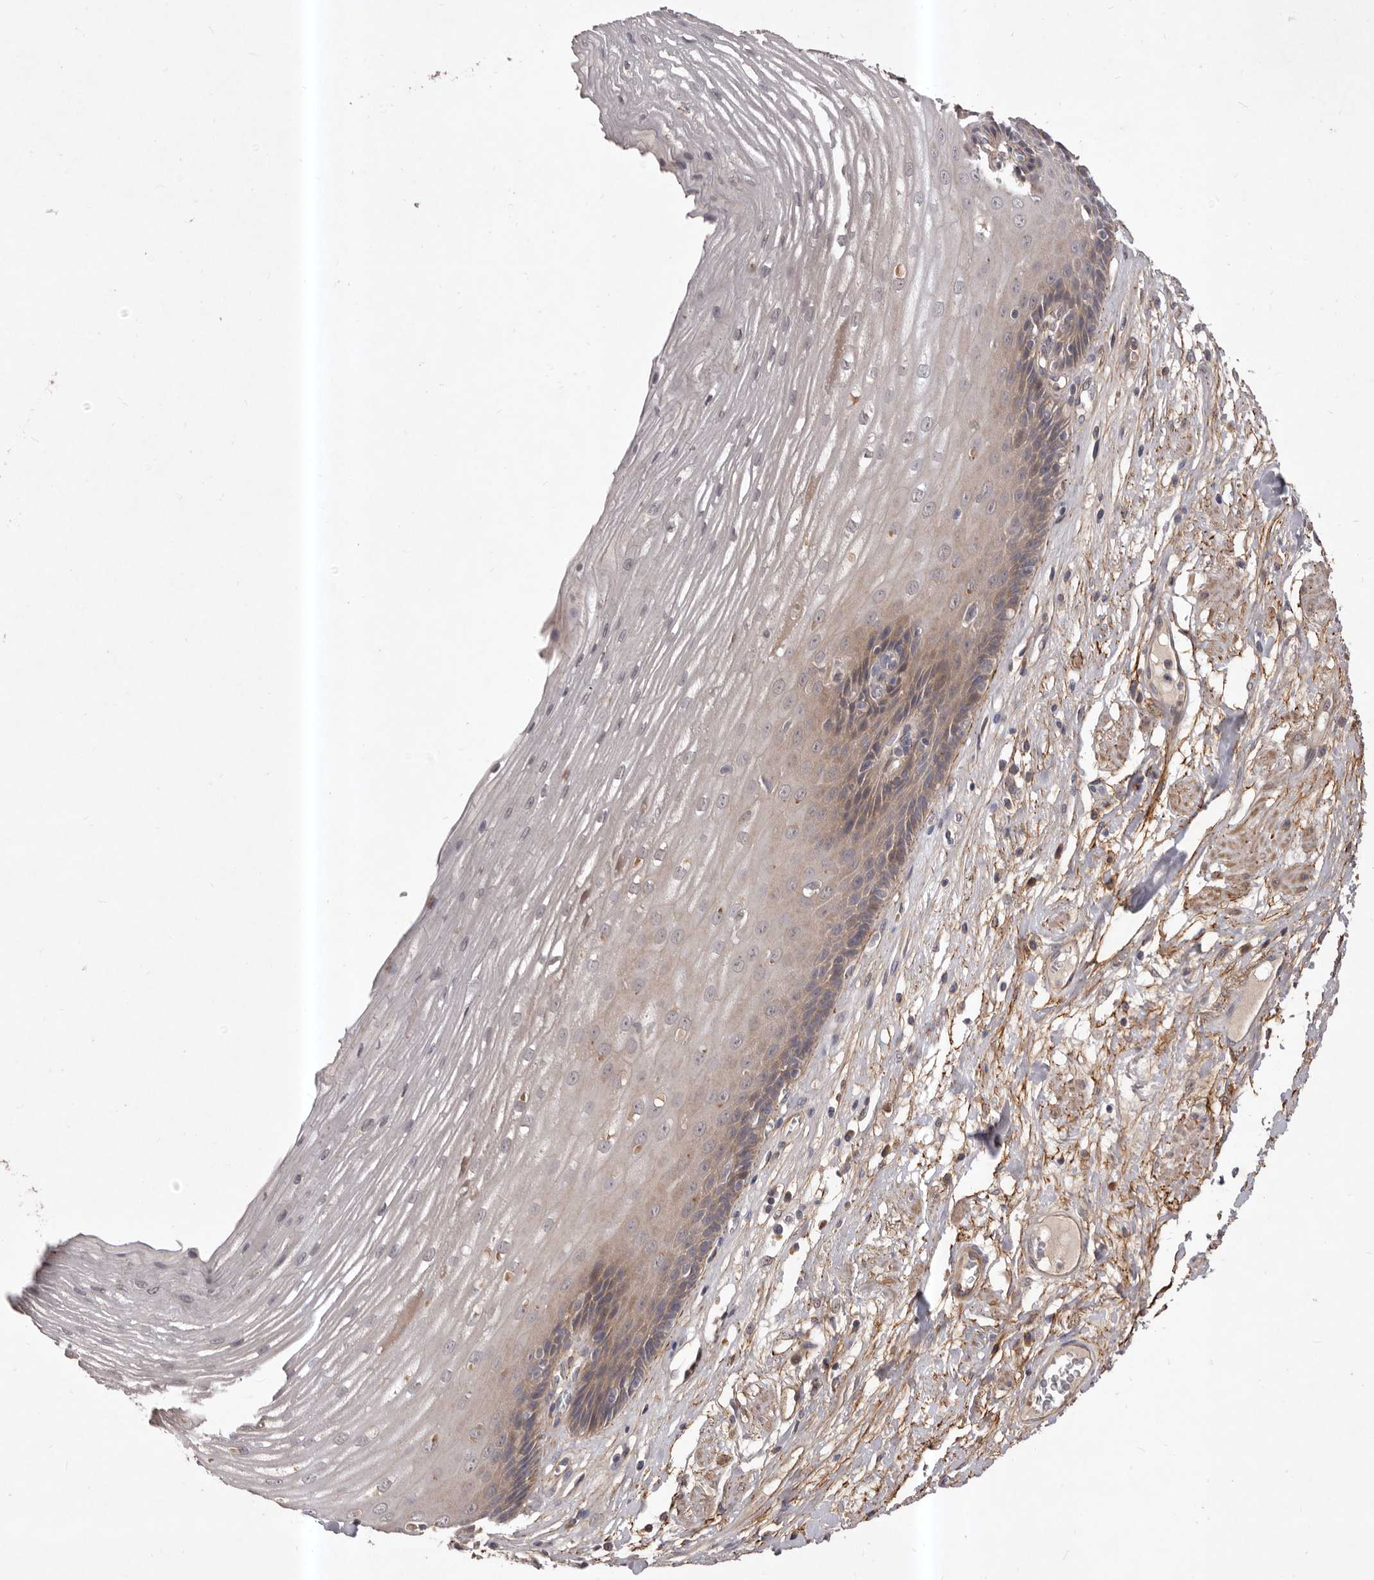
{"staining": {"intensity": "weak", "quantity": "25%-75%", "location": "cytoplasmic/membranous"}, "tissue": "esophagus", "cell_type": "Squamous epithelial cells", "image_type": "normal", "snomed": [{"axis": "morphology", "description": "Normal tissue, NOS"}, {"axis": "topography", "description": "Esophagus"}], "caption": "This micrograph shows IHC staining of normal esophagus, with low weak cytoplasmic/membranous positivity in approximately 25%-75% of squamous epithelial cells.", "gene": "HBS1L", "patient": {"sex": "male", "age": 62}}